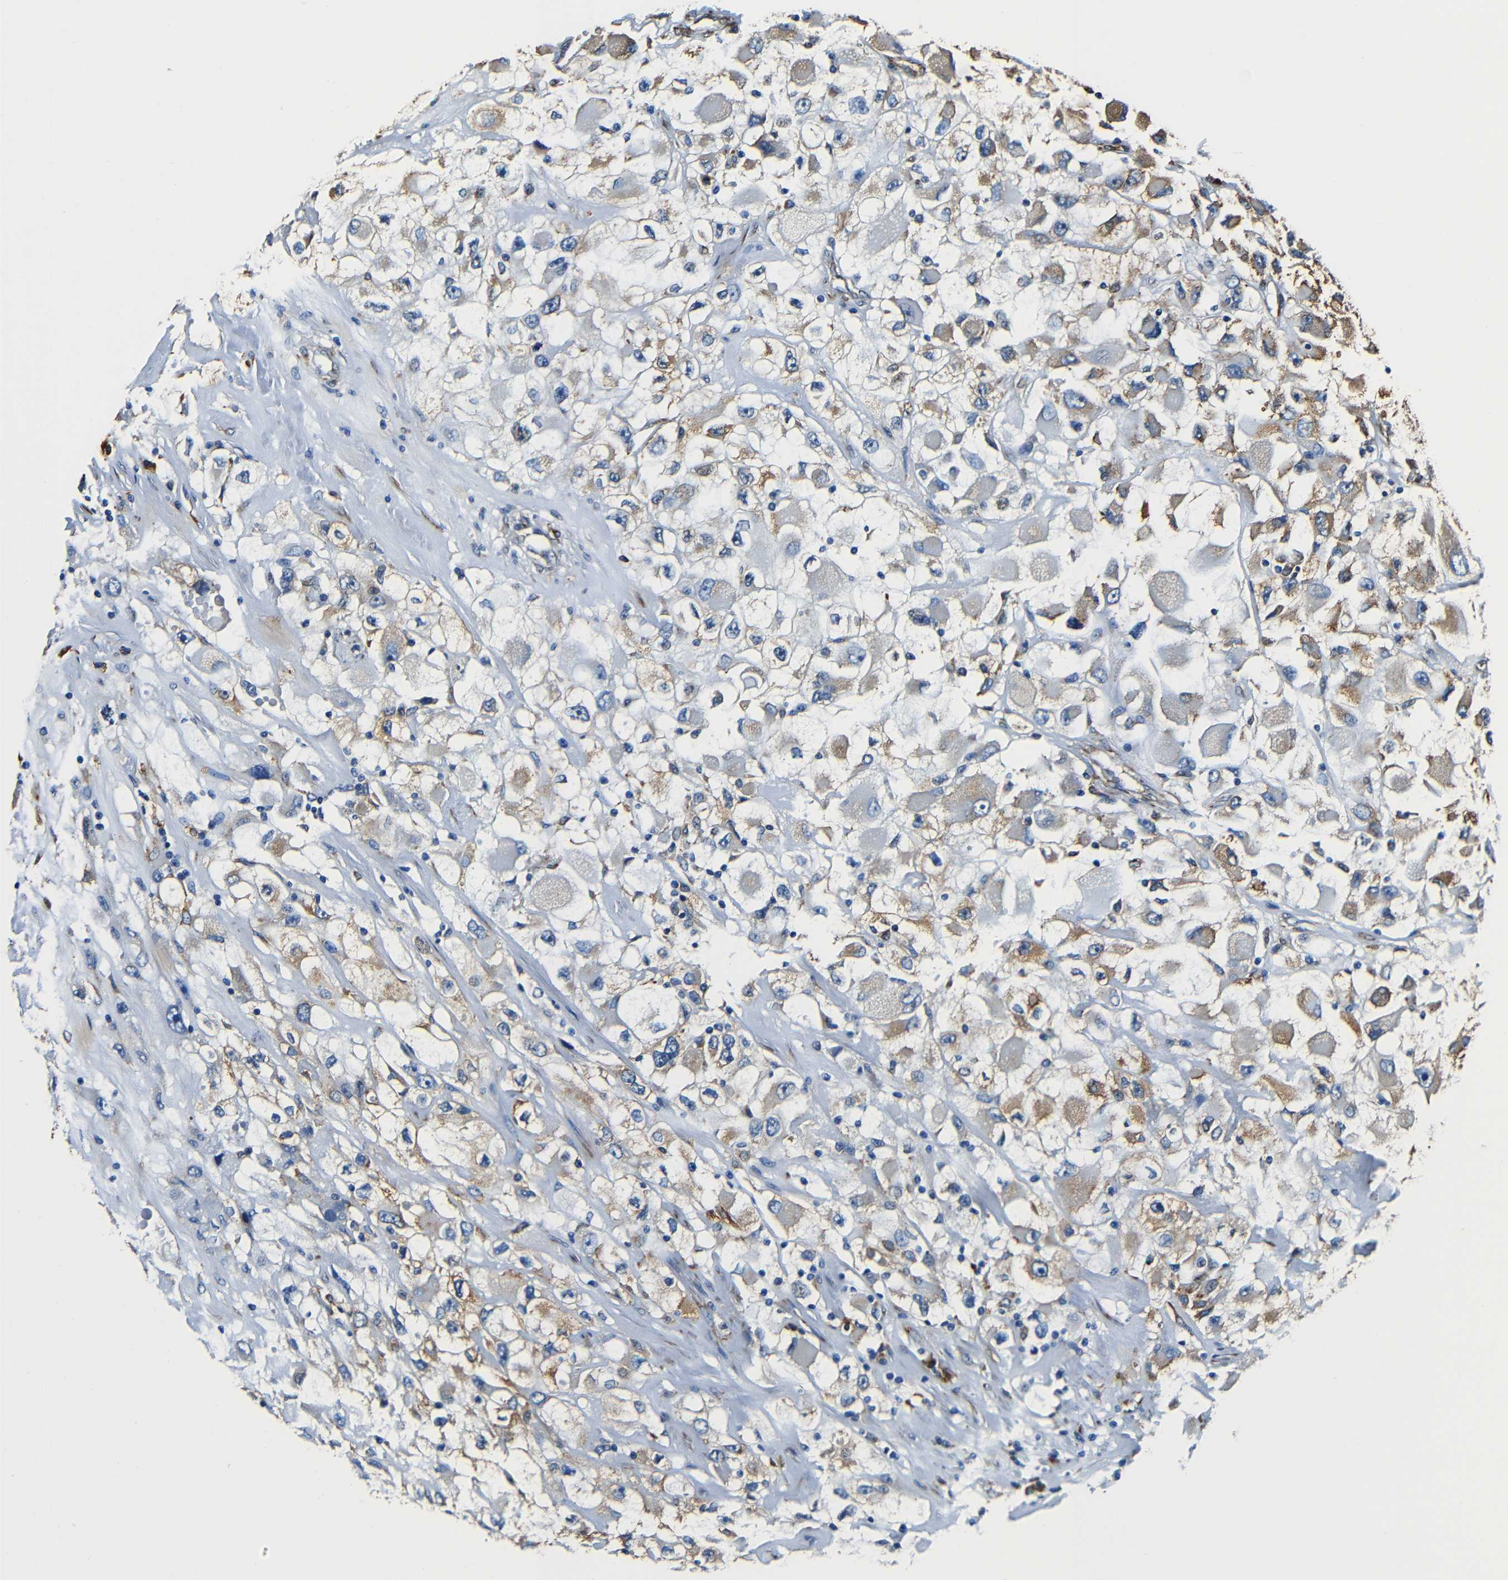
{"staining": {"intensity": "moderate", "quantity": "<25%", "location": "cytoplasmic/membranous"}, "tissue": "renal cancer", "cell_type": "Tumor cells", "image_type": "cancer", "snomed": [{"axis": "morphology", "description": "Adenocarcinoma, NOS"}, {"axis": "topography", "description": "Kidney"}], "caption": "Moderate cytoplasmic/membranous positivity for a protein is identified in approximately <25% of tumor cells of renal cancer using immunohistochemistry (IHC).", "gene": "RRBP1", "patient": {"sex": "female", "age": 52}}